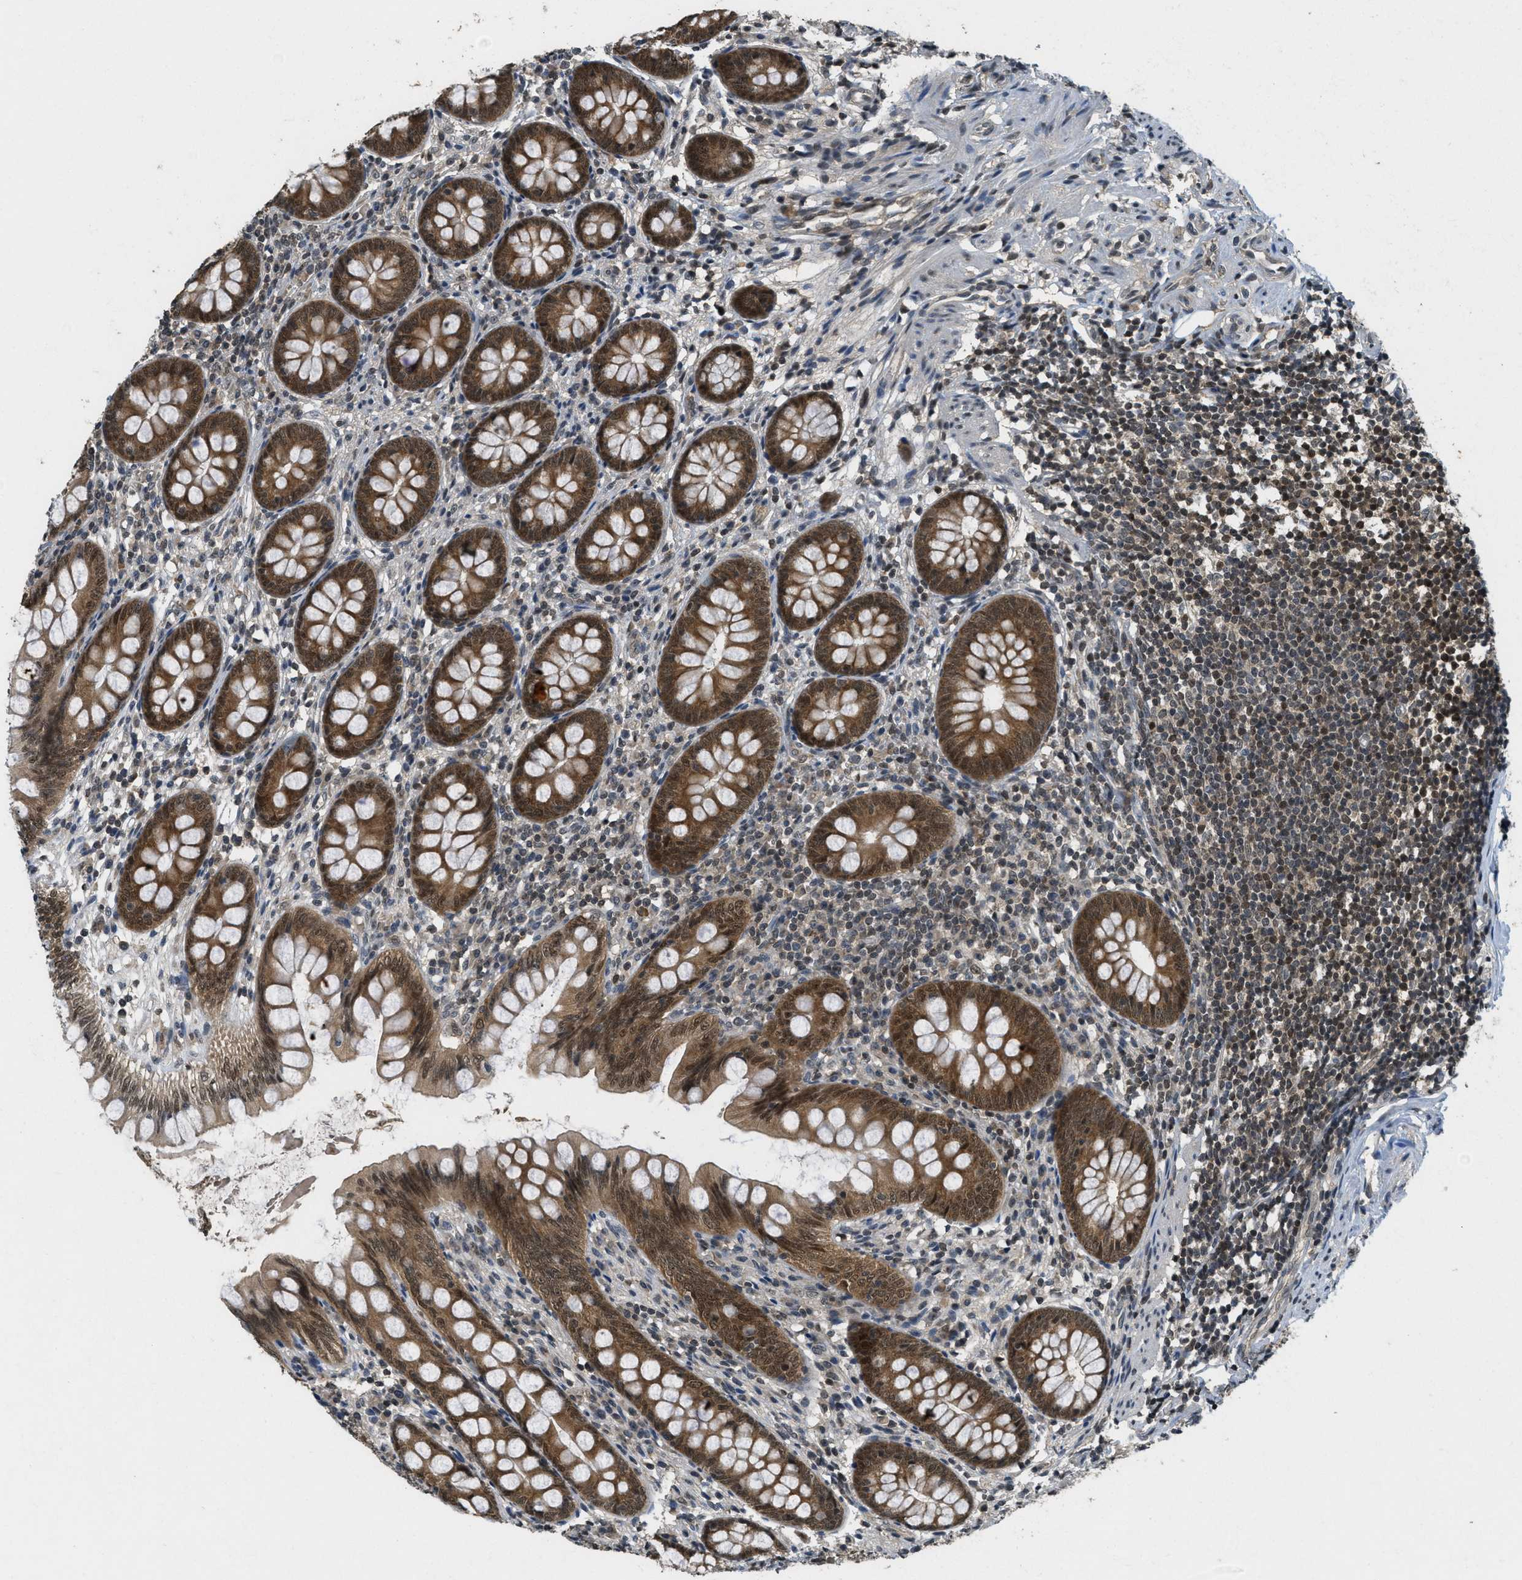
{"staining": {"intensity": "strong", "quantity": ">75%", "location": "cytoplasmic/membranous,nuclear"}, "tissue": "appendix", "cell_type": "Glandular cells", "image_type": "normal", "snomed": [{"axis": "morphology", "description": "Normal tissue, NOS"}, {"axis": "topography", "description": "Appendix"}], "caption": "Human appendix stained for a protein (brown) exhibits strong cytoplasmic/membranous,nuclear positive expression in approximately >75% of glandular cells.", "gene": "DNAJB1", "patient": {"sex": "female", "age": 77}}